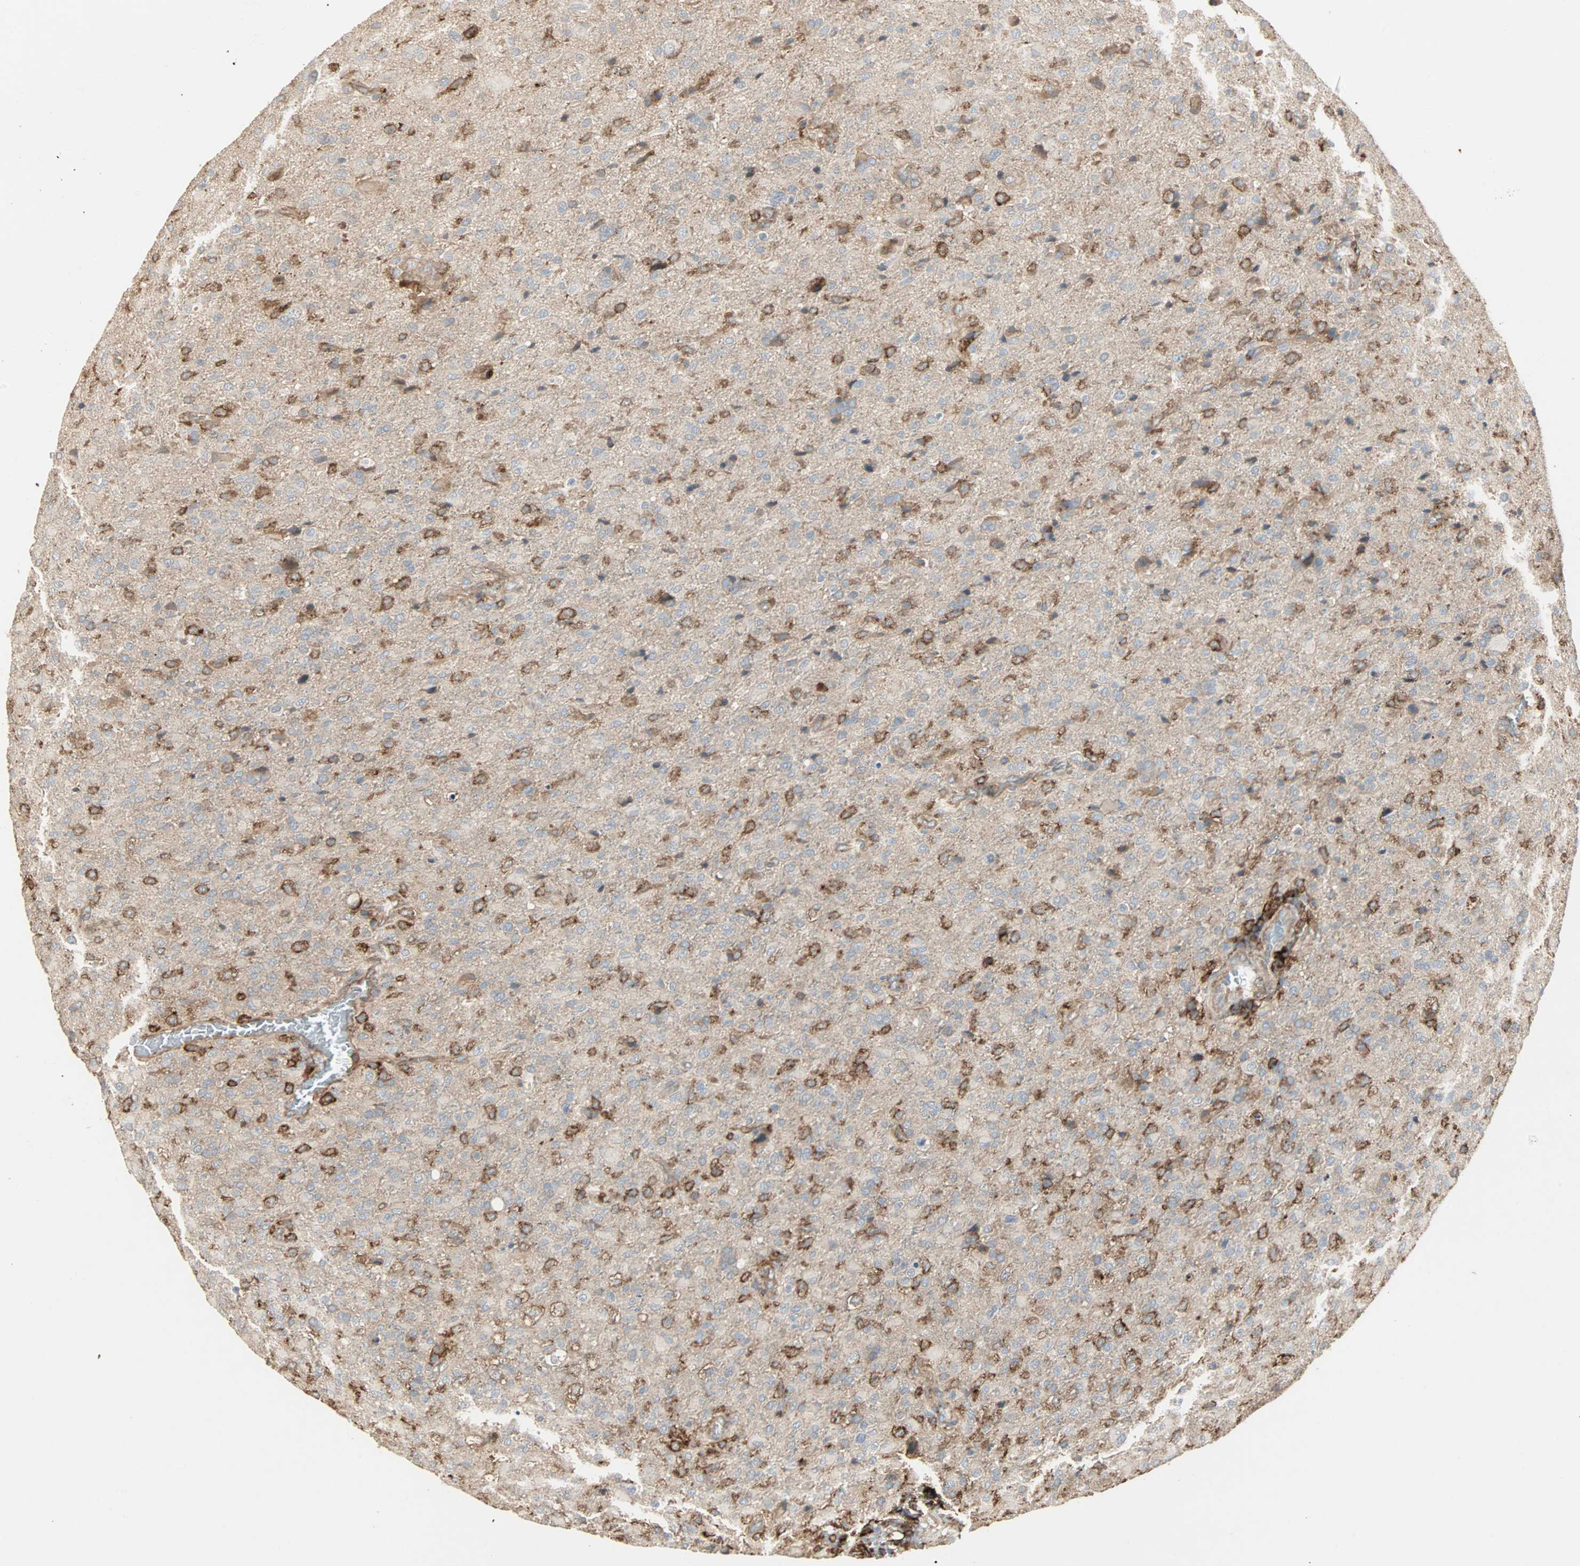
{"staining": {"intensity": "negative", "quantity": "none", "location": "none"}, "tissue": "glioma", "cell_type": "Tumor cells", "image_type": "cancer", "snomed": [{"axis": "morphology", "description": "Glioma, malignant, High grade"}, {"axis": "topography", "description": "Brain"}], "caption": "Immunohistochemistry (IHC) of glioma displays no positivity in tumor cells. Brightfield microscopy of IHC stained with DAB (brown) and hematoxylin (blue), captured at high magnification.", "gene": "GNAI2", "patient": {"sex": "male", "age": 71}}